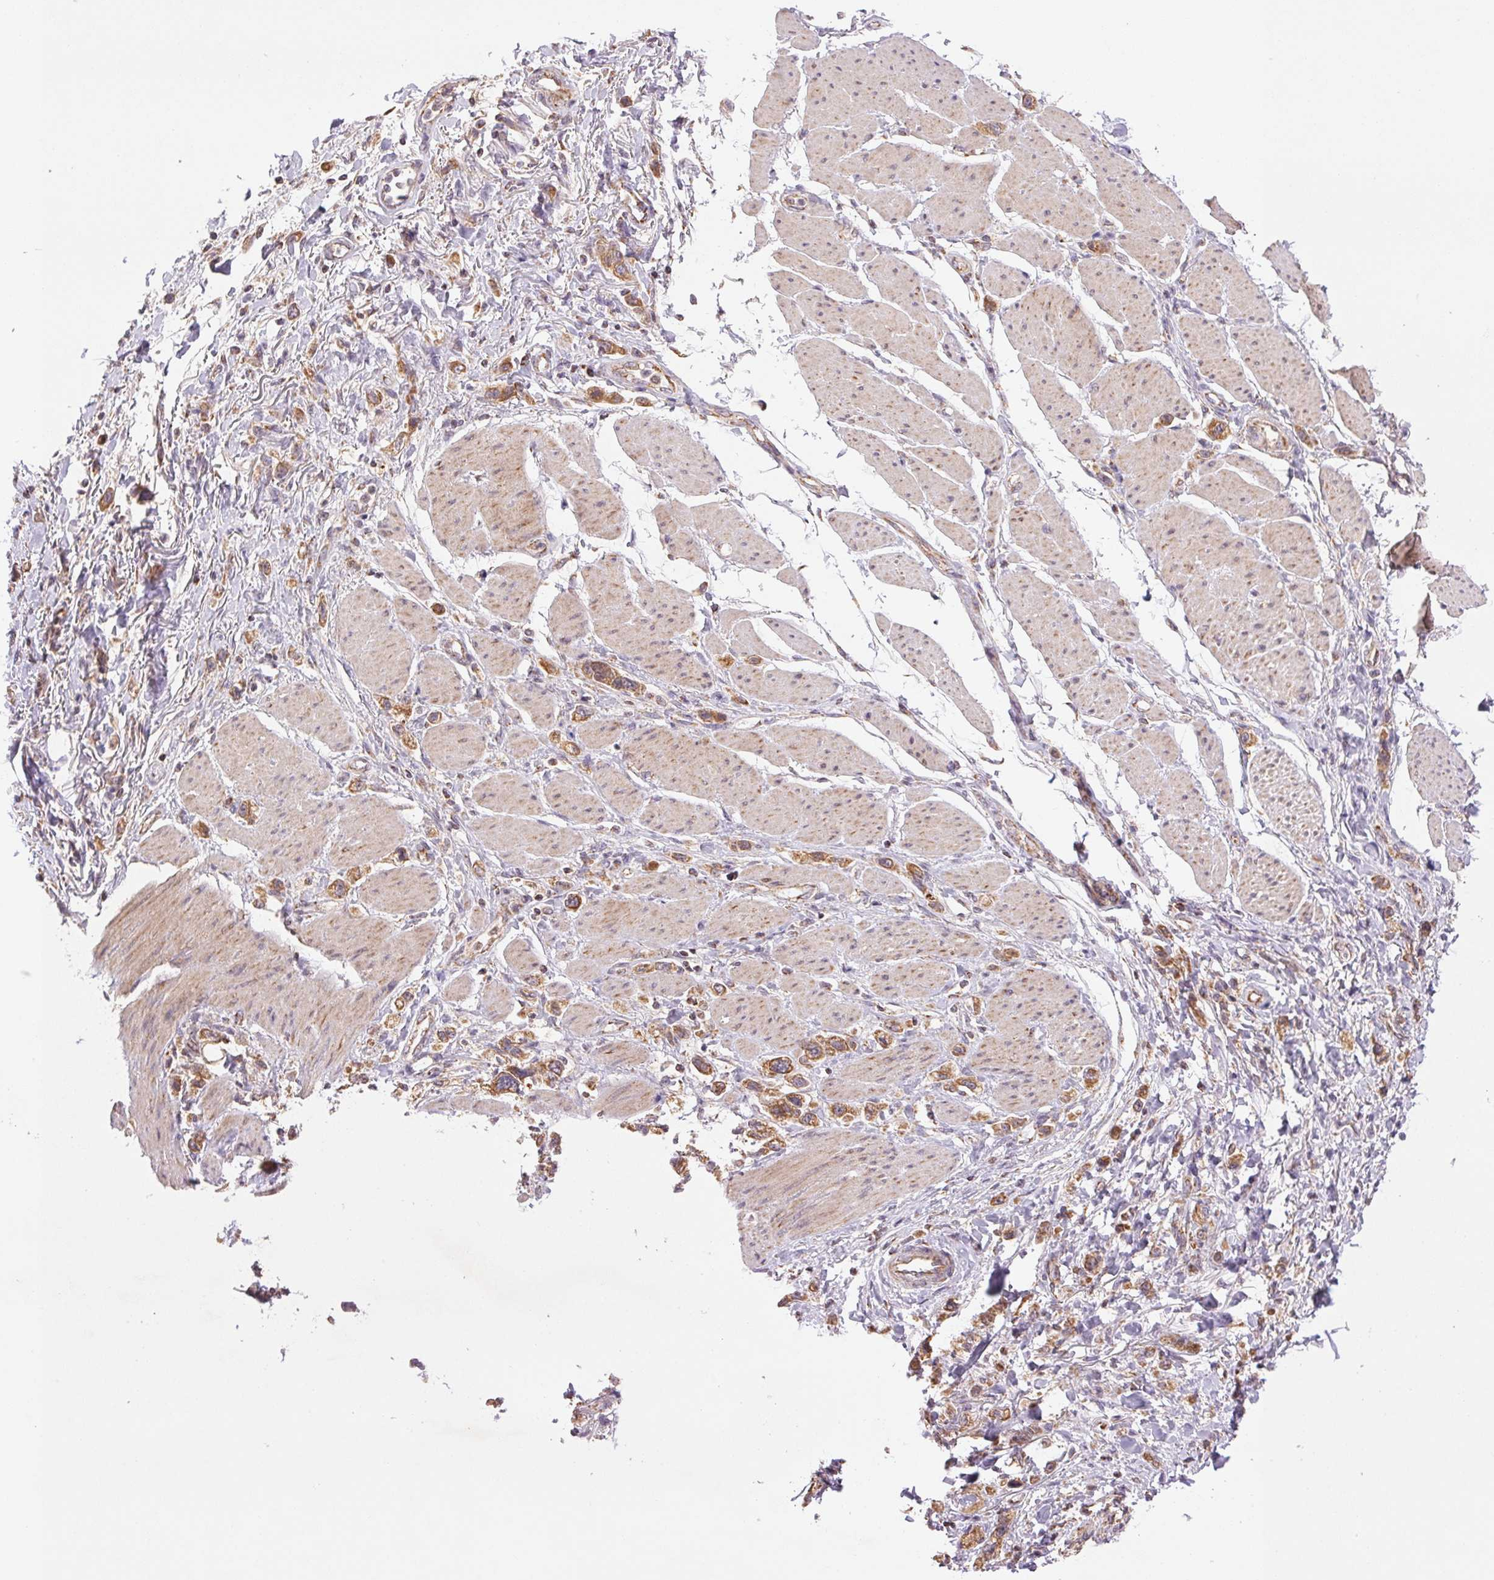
{"staining": {"intensity": "moderate", "quantity": ">75%", "location": "cytoplasmic/membranous"}, "tissue": "stomach cancer", "cell_type": "Tumor cells", "image_type": "cancer", "snomed": [{"axis": "morphology", "description": "Adenocarcinoma, NOS"}, {"axis": "topography", "description": "Stomach"}], "caption": "Tumor cells display medium levels of moderate cytoplasmic/membranous staining in about >75% of cells in stomach cancer (adenocarcinoma).", "gene": "MATCAP1", "patient": {"sex": "female", "age": 65}}